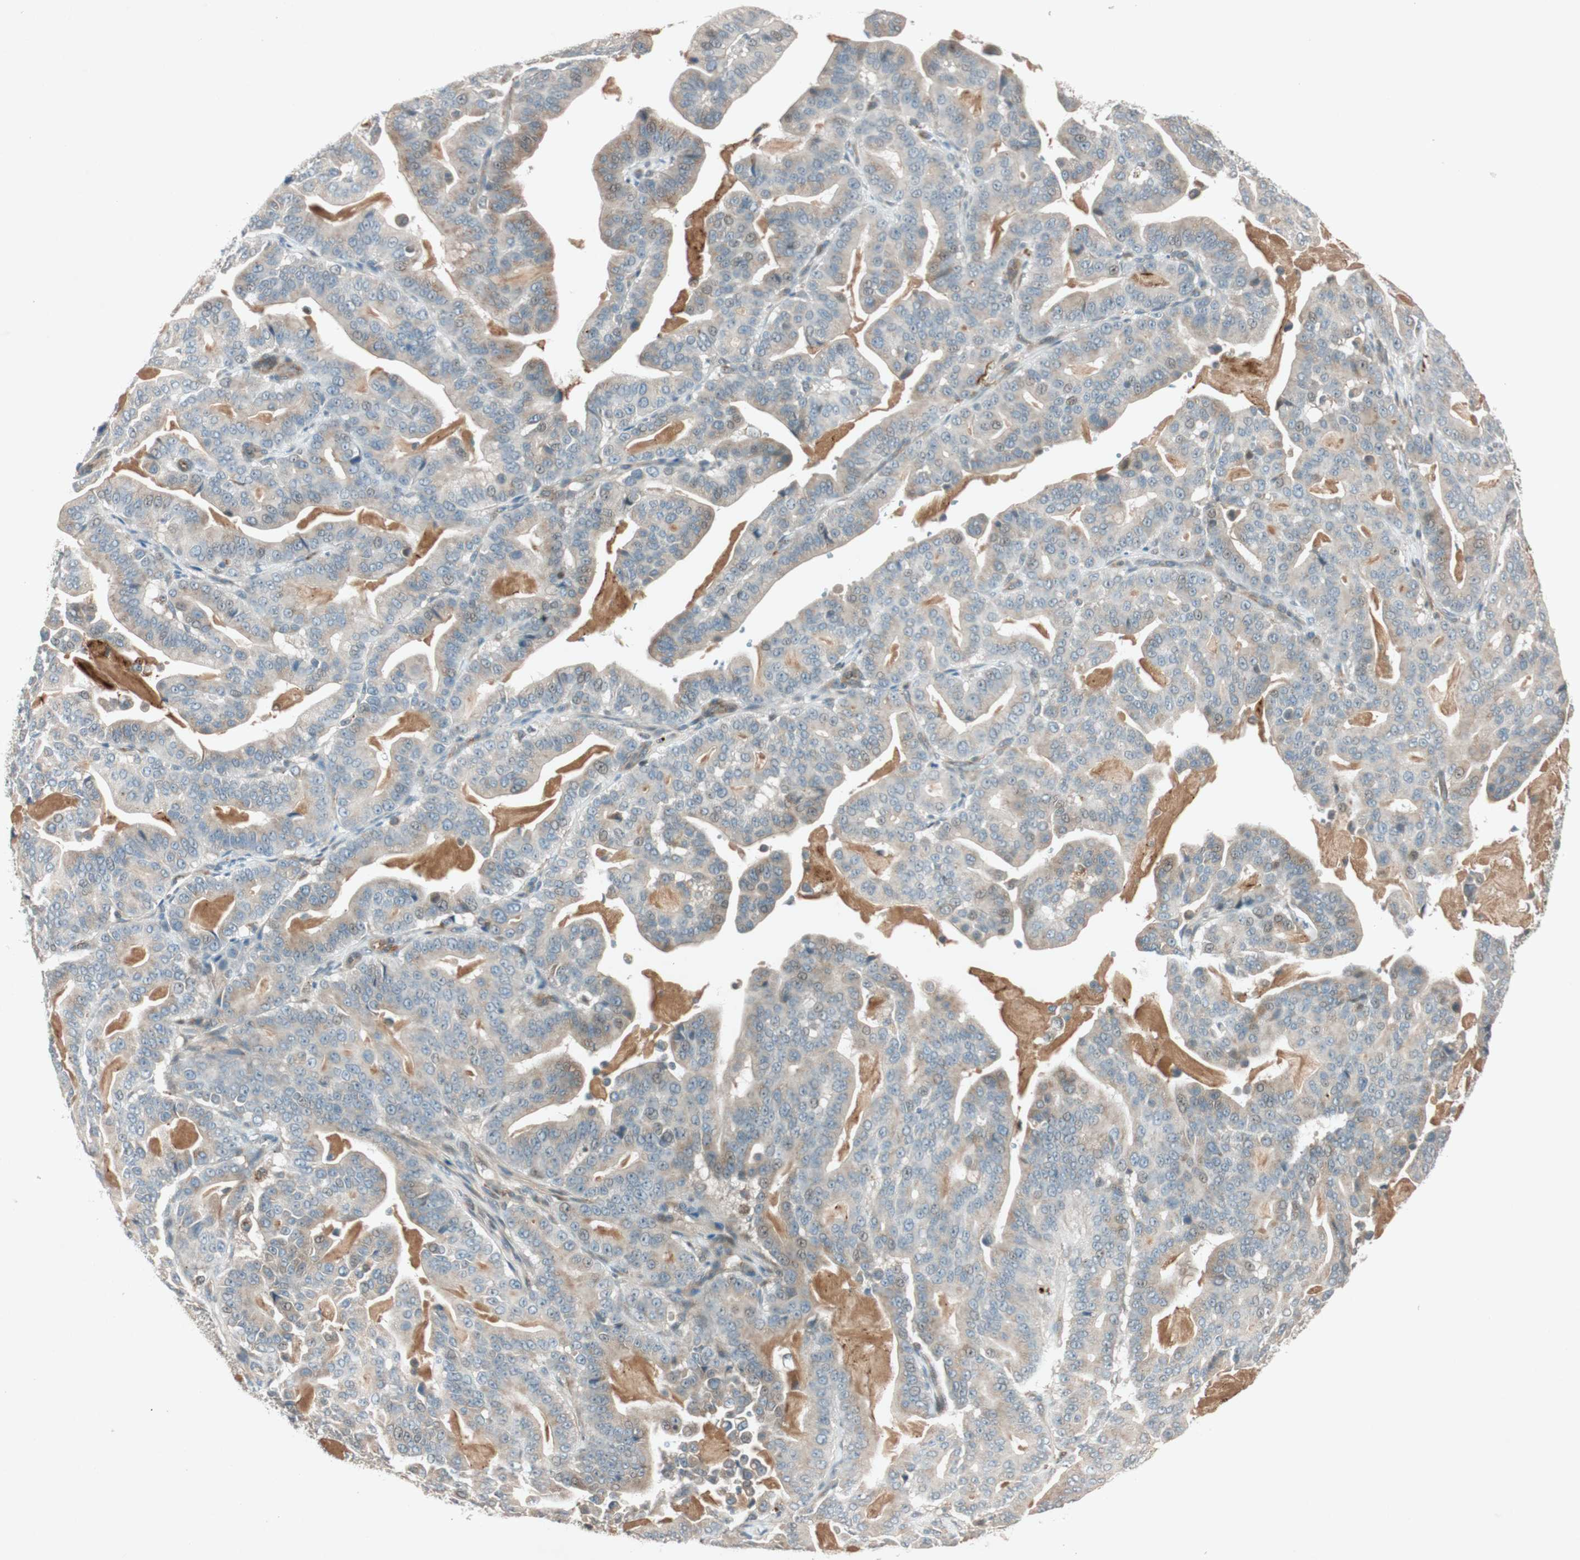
{"staining": {"intensity": "weak", "quantity": "25%-75%", "location": "cytoplasmic/membranous"}, "tissue": "pancreatic cancer", "cell_type": "Tumor cells", "image_type": "cancer", "snomed": [{"axis": "morphology", "description": "Adenocarcinoma, NOS"}, {"axis": "topography", "description": "Pancreas"}], "caption": "Human pancreatic cancer (adenocarcinoma) stained with a protein marker exhibits weak staining in tumor cells.", "gene": "EPHA6", "patient": {"sex": "male", "age": 63}}